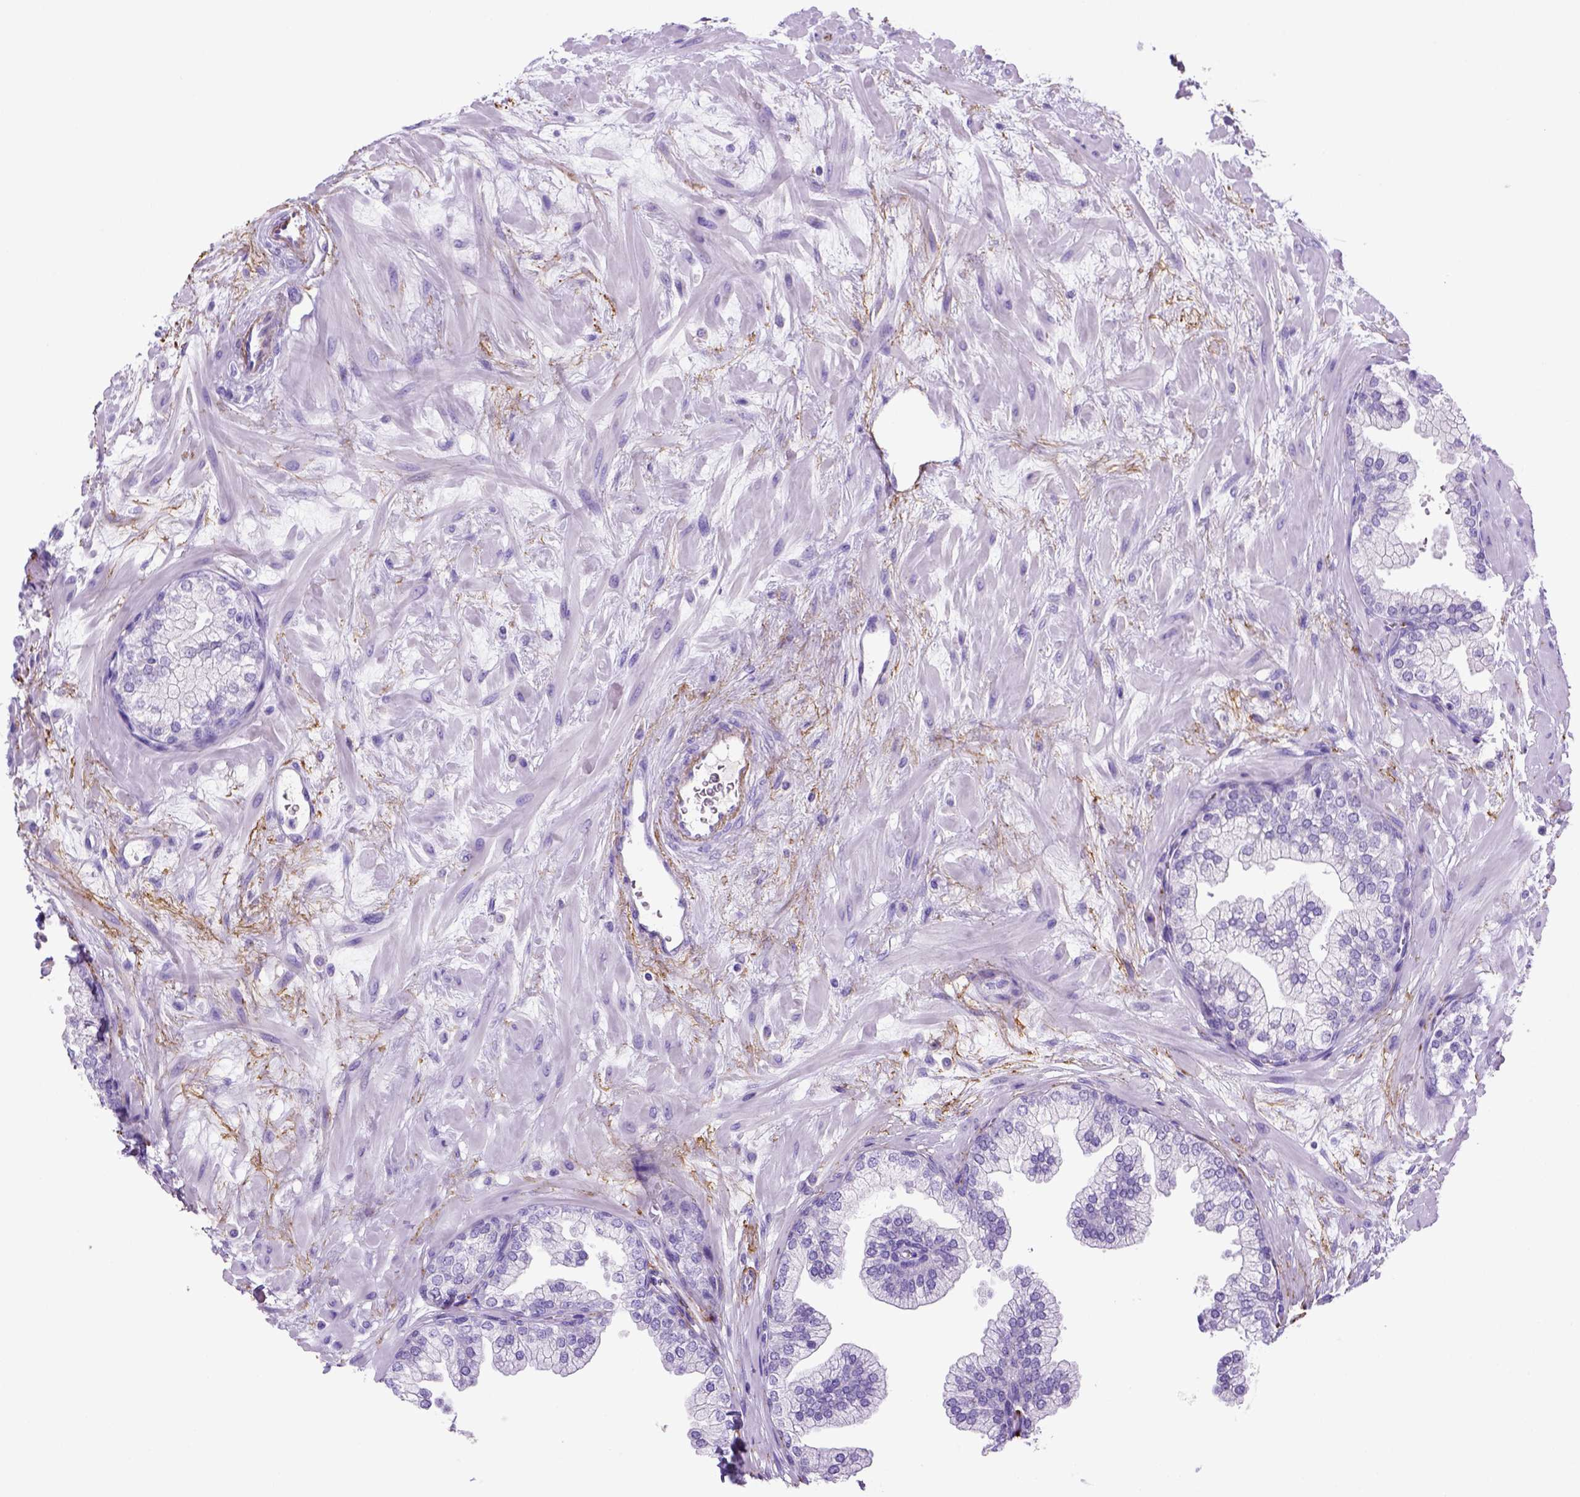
{"staining": {"intensity": "negative", "quantity": "none", "location": "none"}, "tissue": "prostate", "cell_type": "Glandular cells", "image_type": "normal", "snomed": [{"axis": "morphology", "description": "Normal tissue, NOS"}, {"axis": "topography", "description": "Prostate"}, {"axis": "topography", "description": "Peripheral nerve tissue"}], "caption": "Prostate was stained to show a protein in brown. There is no significant expression in glandular cells. (Immunohistochemistry (ihc), brightfield microscopy, high magnification).", "gene": "SIRPD", "patient": {"sex": "male", "age": 61}}